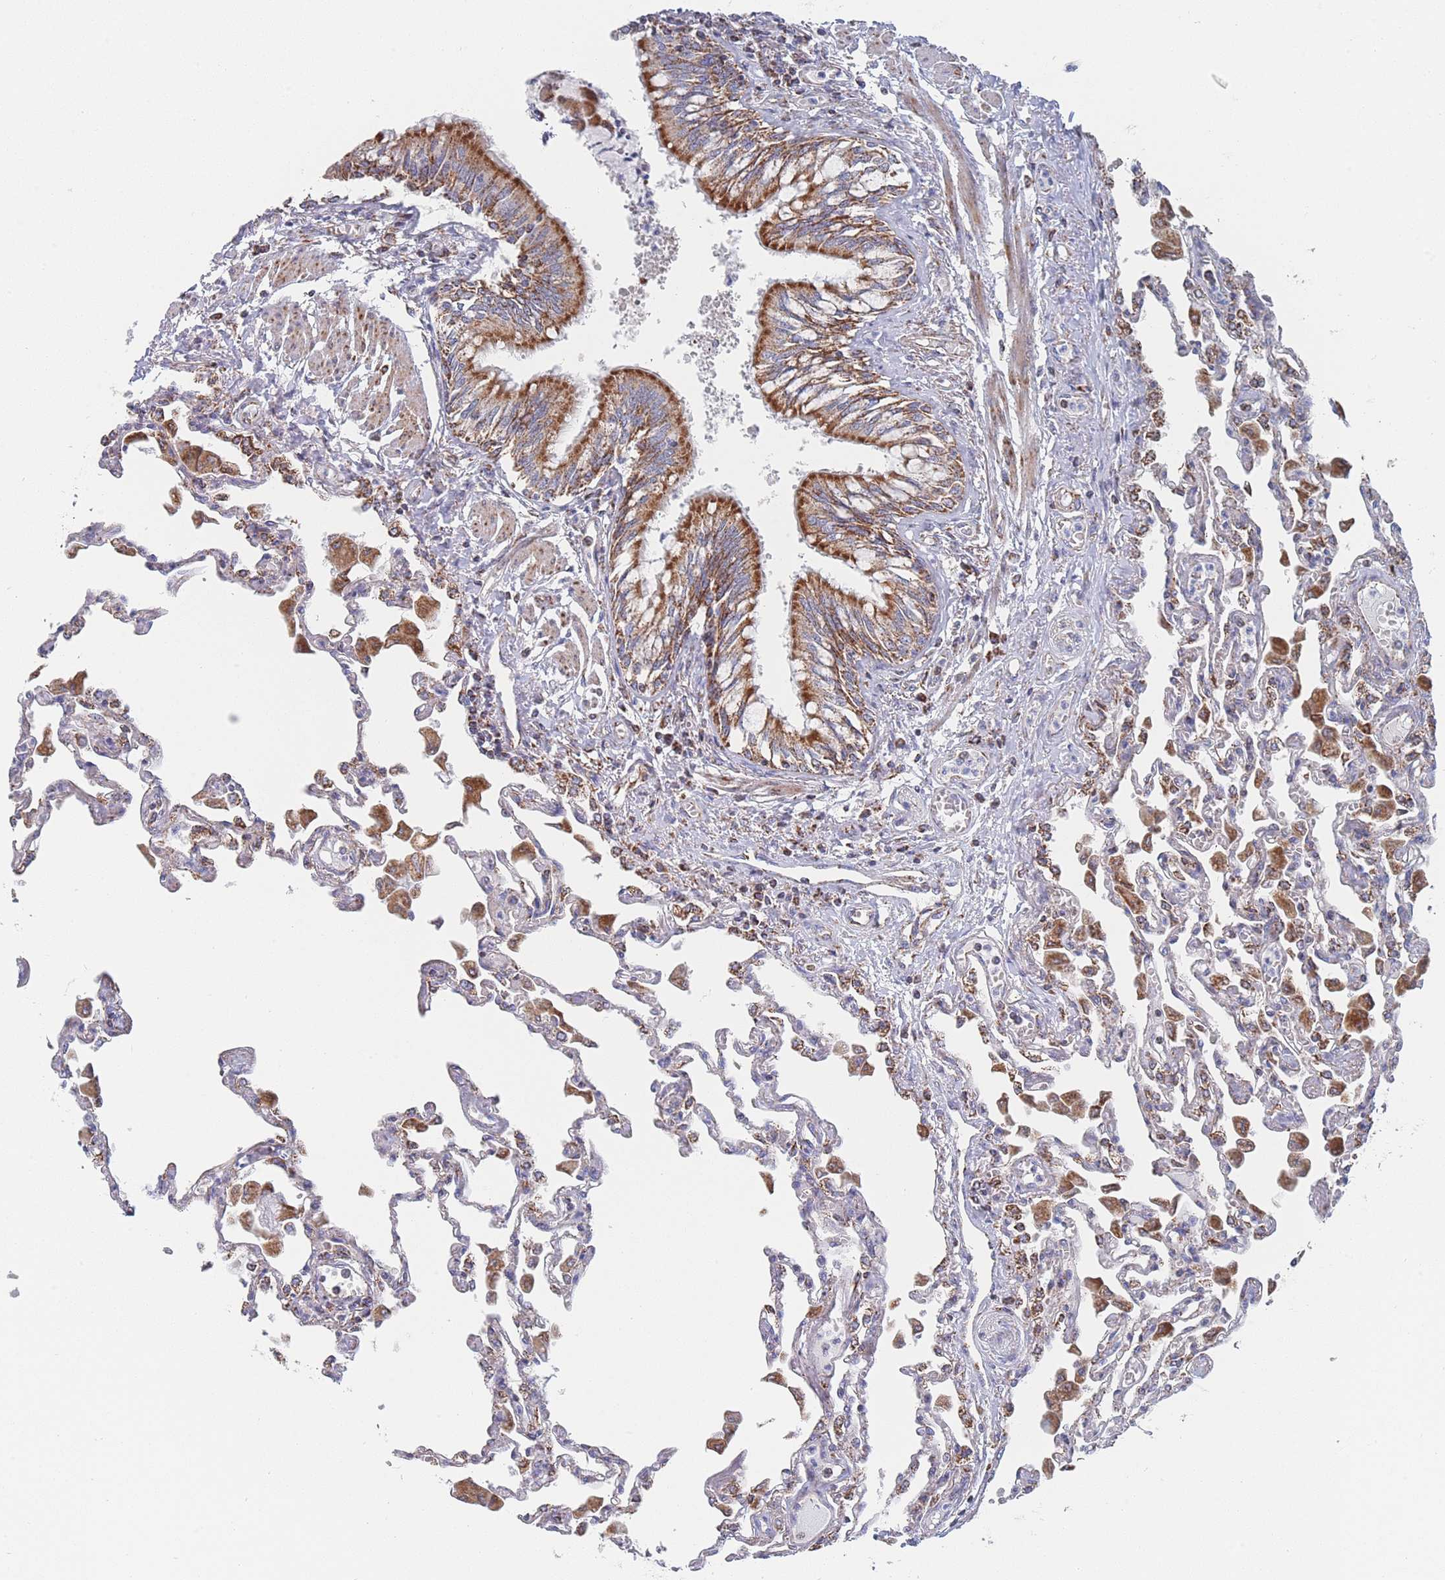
{"staining": {"intensity": "weak", "quantity": "<25%", "location": "cytoplasmic/membranous"}, "tissue": "lung", "cell_type": "Alveolar cells", "image_type": "normal", "snomed": [{"axis": "morphology", "description": "Normal tissue, NOS"}, {"axis": "topography", "description": "Bronchus"}, {"axis": "topography", "description": "Lung"}], "caption": "Protein analysis of benign lung displays no significant staining in alveolar cells.", "gene": "IKZF4", "patient": {"sex": "female", "age": 49}}